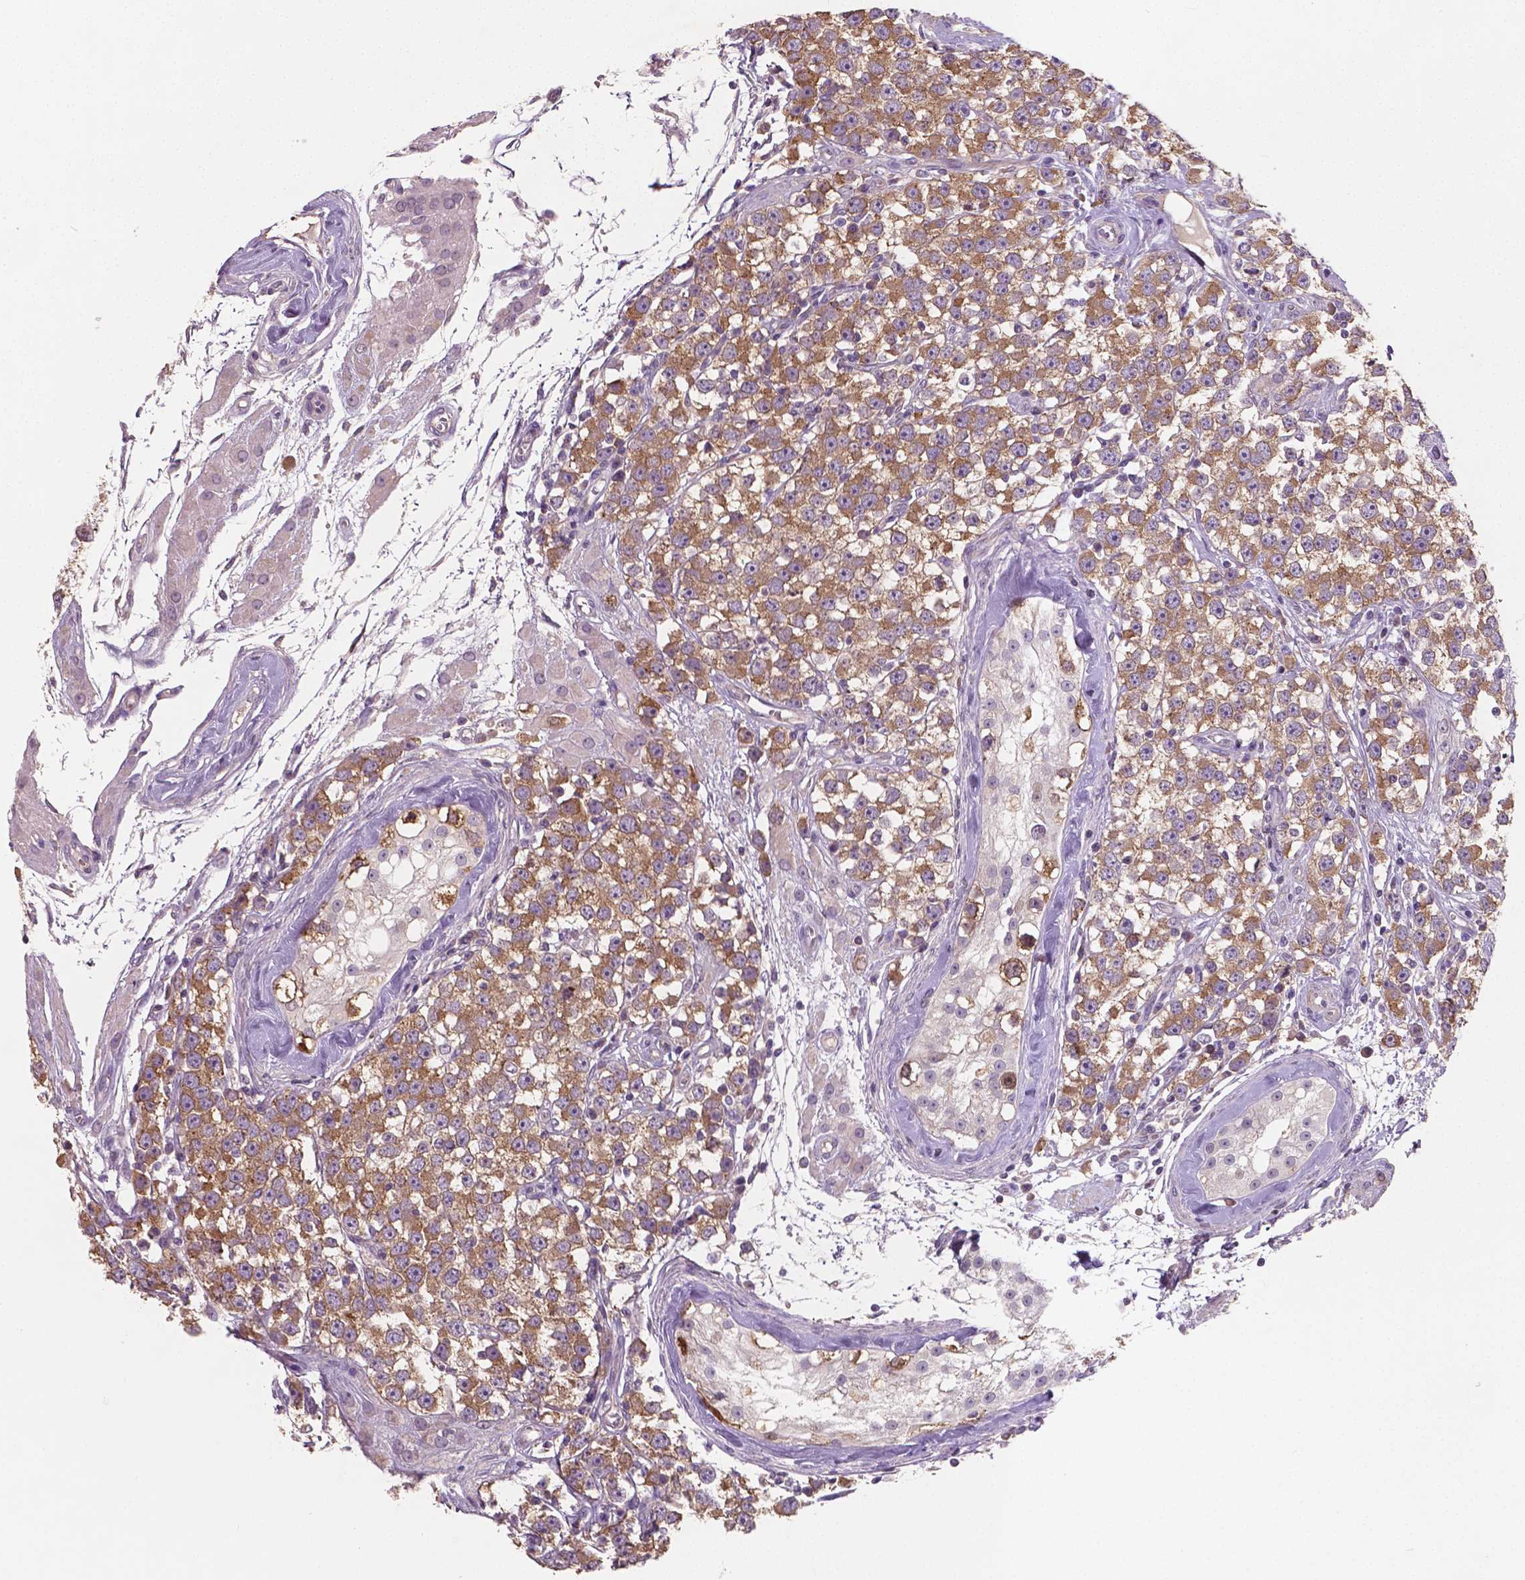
{"staining": {"intensity": "moderate", "quantity": ">75%", "location": "cytoplasmic/membranous"}, "tissue": "testis cancer", "cell_type": "Tumor cells", "image_type": "cancer", "snomed": [{"axis": "morphology", "description": "Seminoma, NOS"}, {"axis": "topography", "description": "Testis"}], "caption": "Moderate cytoplasmic/membranous positivity is present in approximately >75% of tumor cells in testis cancer.", "gene": "LSM14B", "patient": {"sex": "male", "age": 34}}